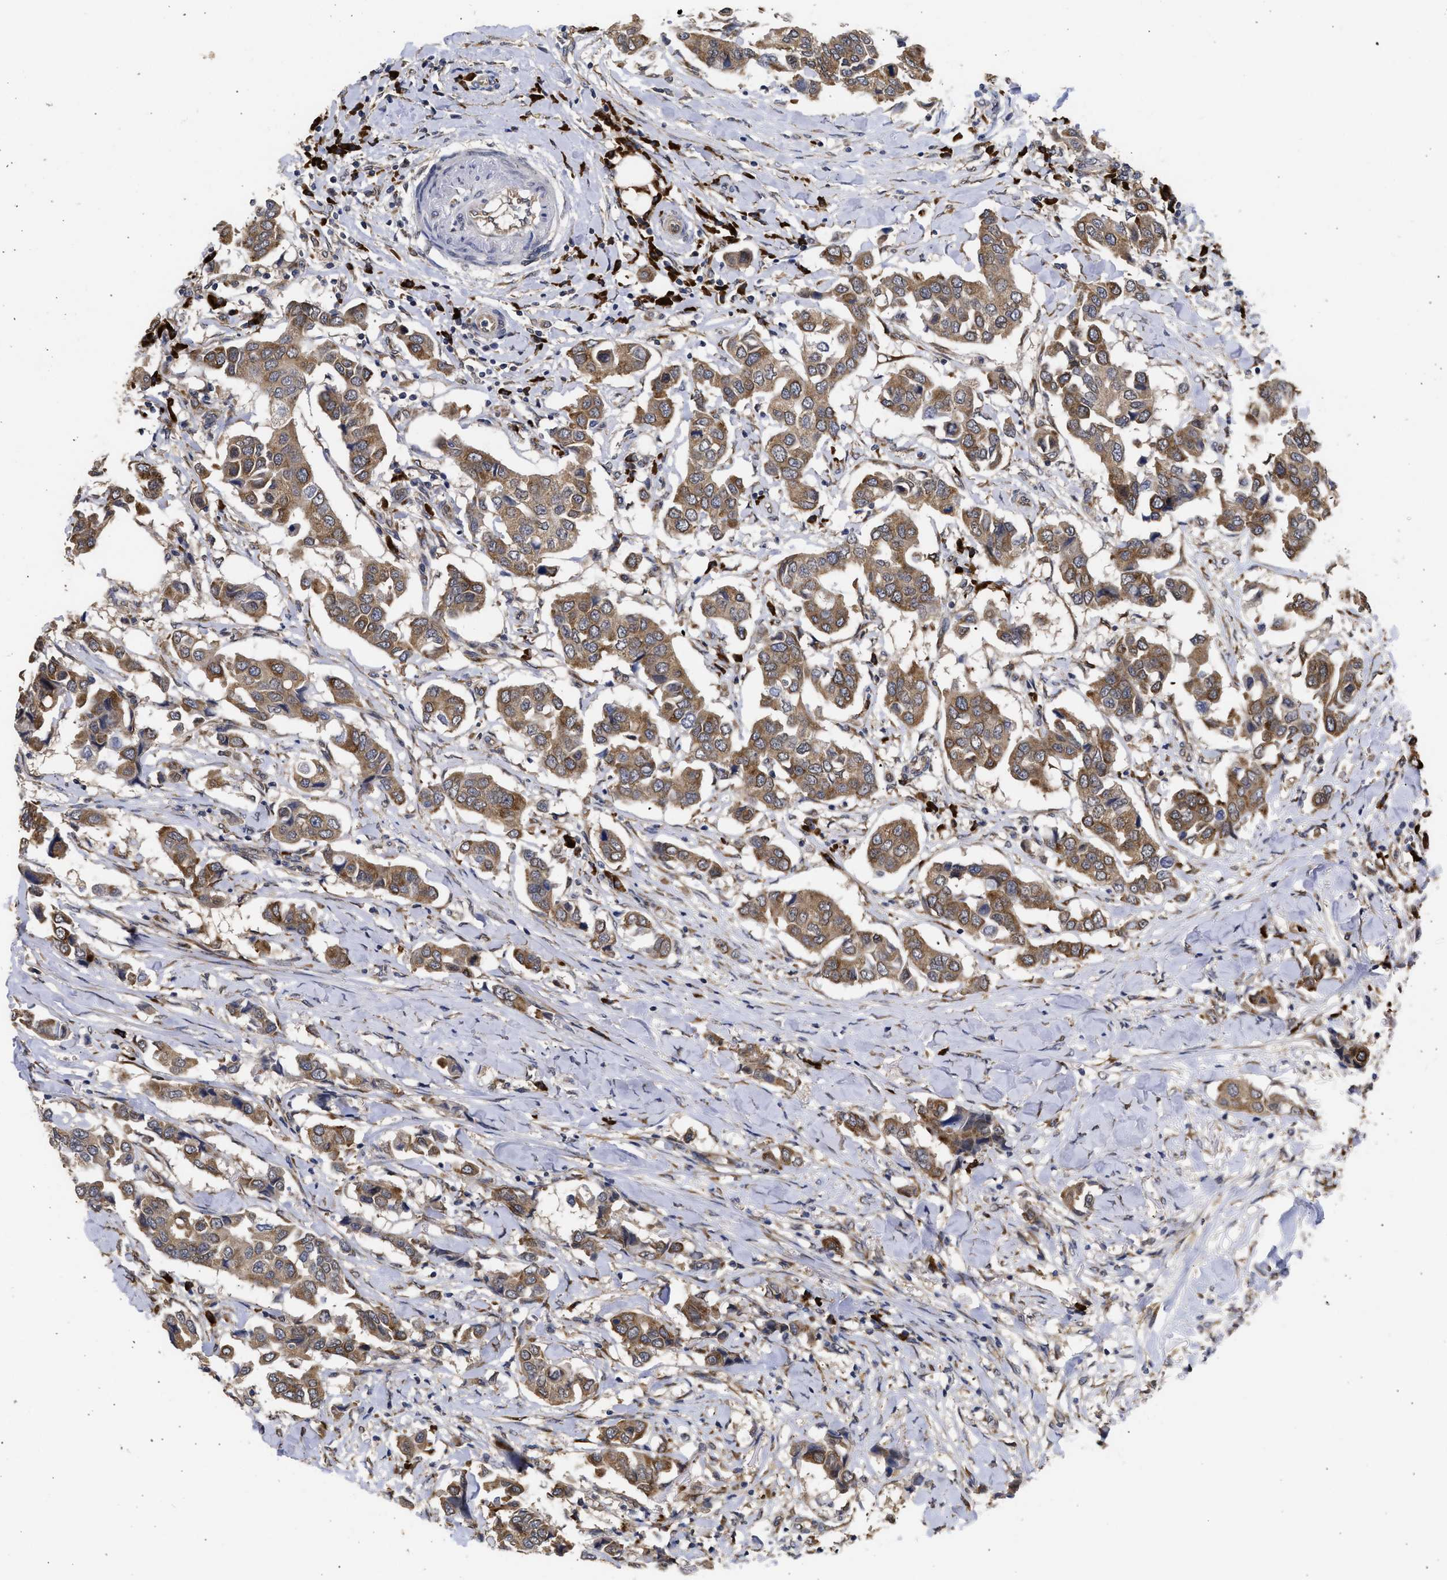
{"staining": {"intensity": "moderate", "quantity": ">75%", "location": "cytoplasmic/membranous"}, "tissue": "breast cancer", "cell_type": "Tumor cells", "image_type": "cancer", "snomed": [{"axis": "morphology", "description": "Duct carcinoma"}, {"axis": "topography", "description": "Breast"}], "caption": "Breast invasive ductal carcinoma stained with a brown dye displays moderate cytoplasmic/membranous positive positivity in about >75% of tumor cells.", "gene": "DNAJC1", "patient": {"sex": "female", "age": 80}}